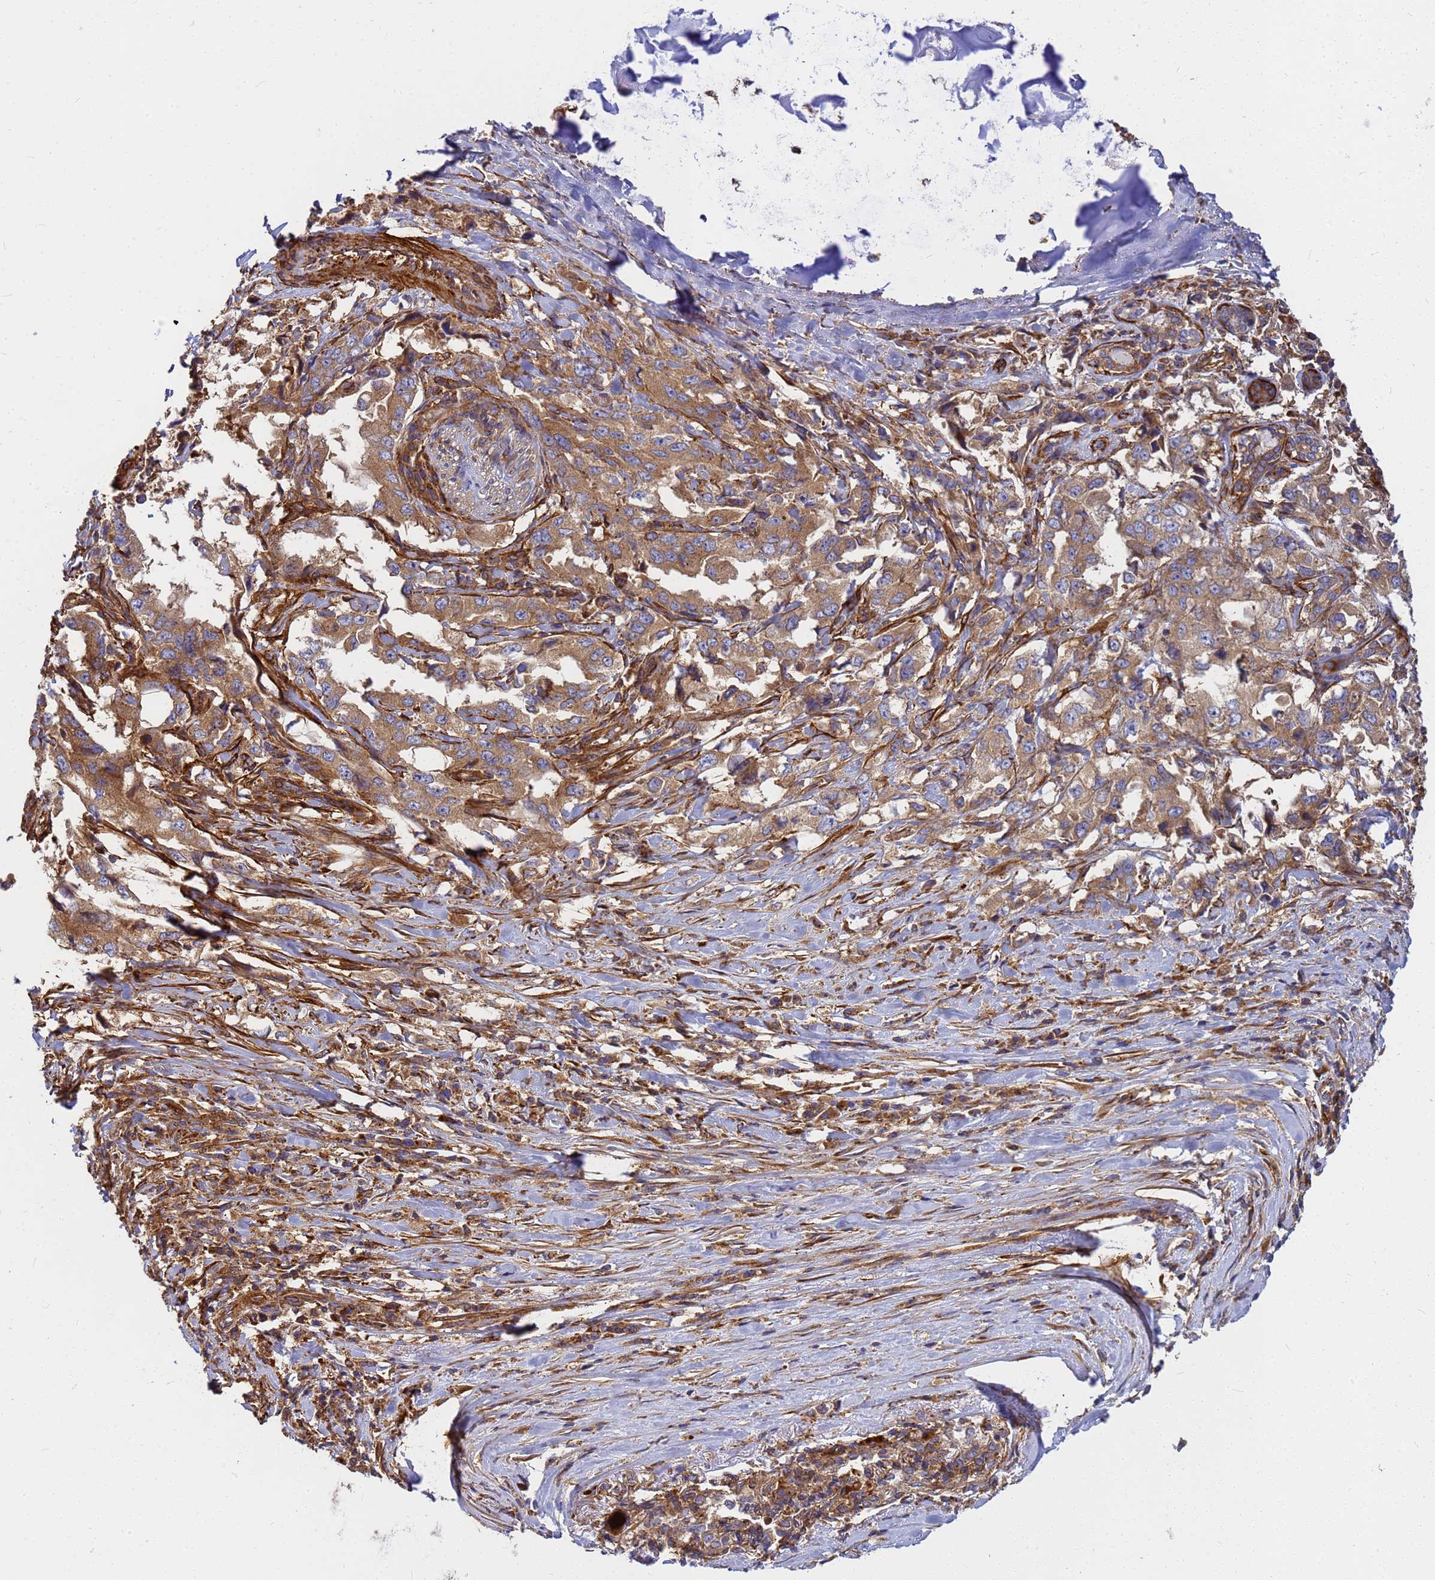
{"staining": {"intensity": "moderate", "quantity": ">75%", "location": "cytoplasmic/membranous"}, "tissue": "lung cancer", "cell_type": "Tumor cells", "image_type": "cancer", "snomed": [{"axis": "morphology", "description": "Adenocarcinoma, NOS"}, {"axis": "topography", "description": "Lung"}], "caption": "Tumor cells exhibit moderate cytoplasmic/membranous staining in approximately >75% of cells in lung cancer.", "gene": "C2CD5", "patient": {"sex": "female", "age": 51}}